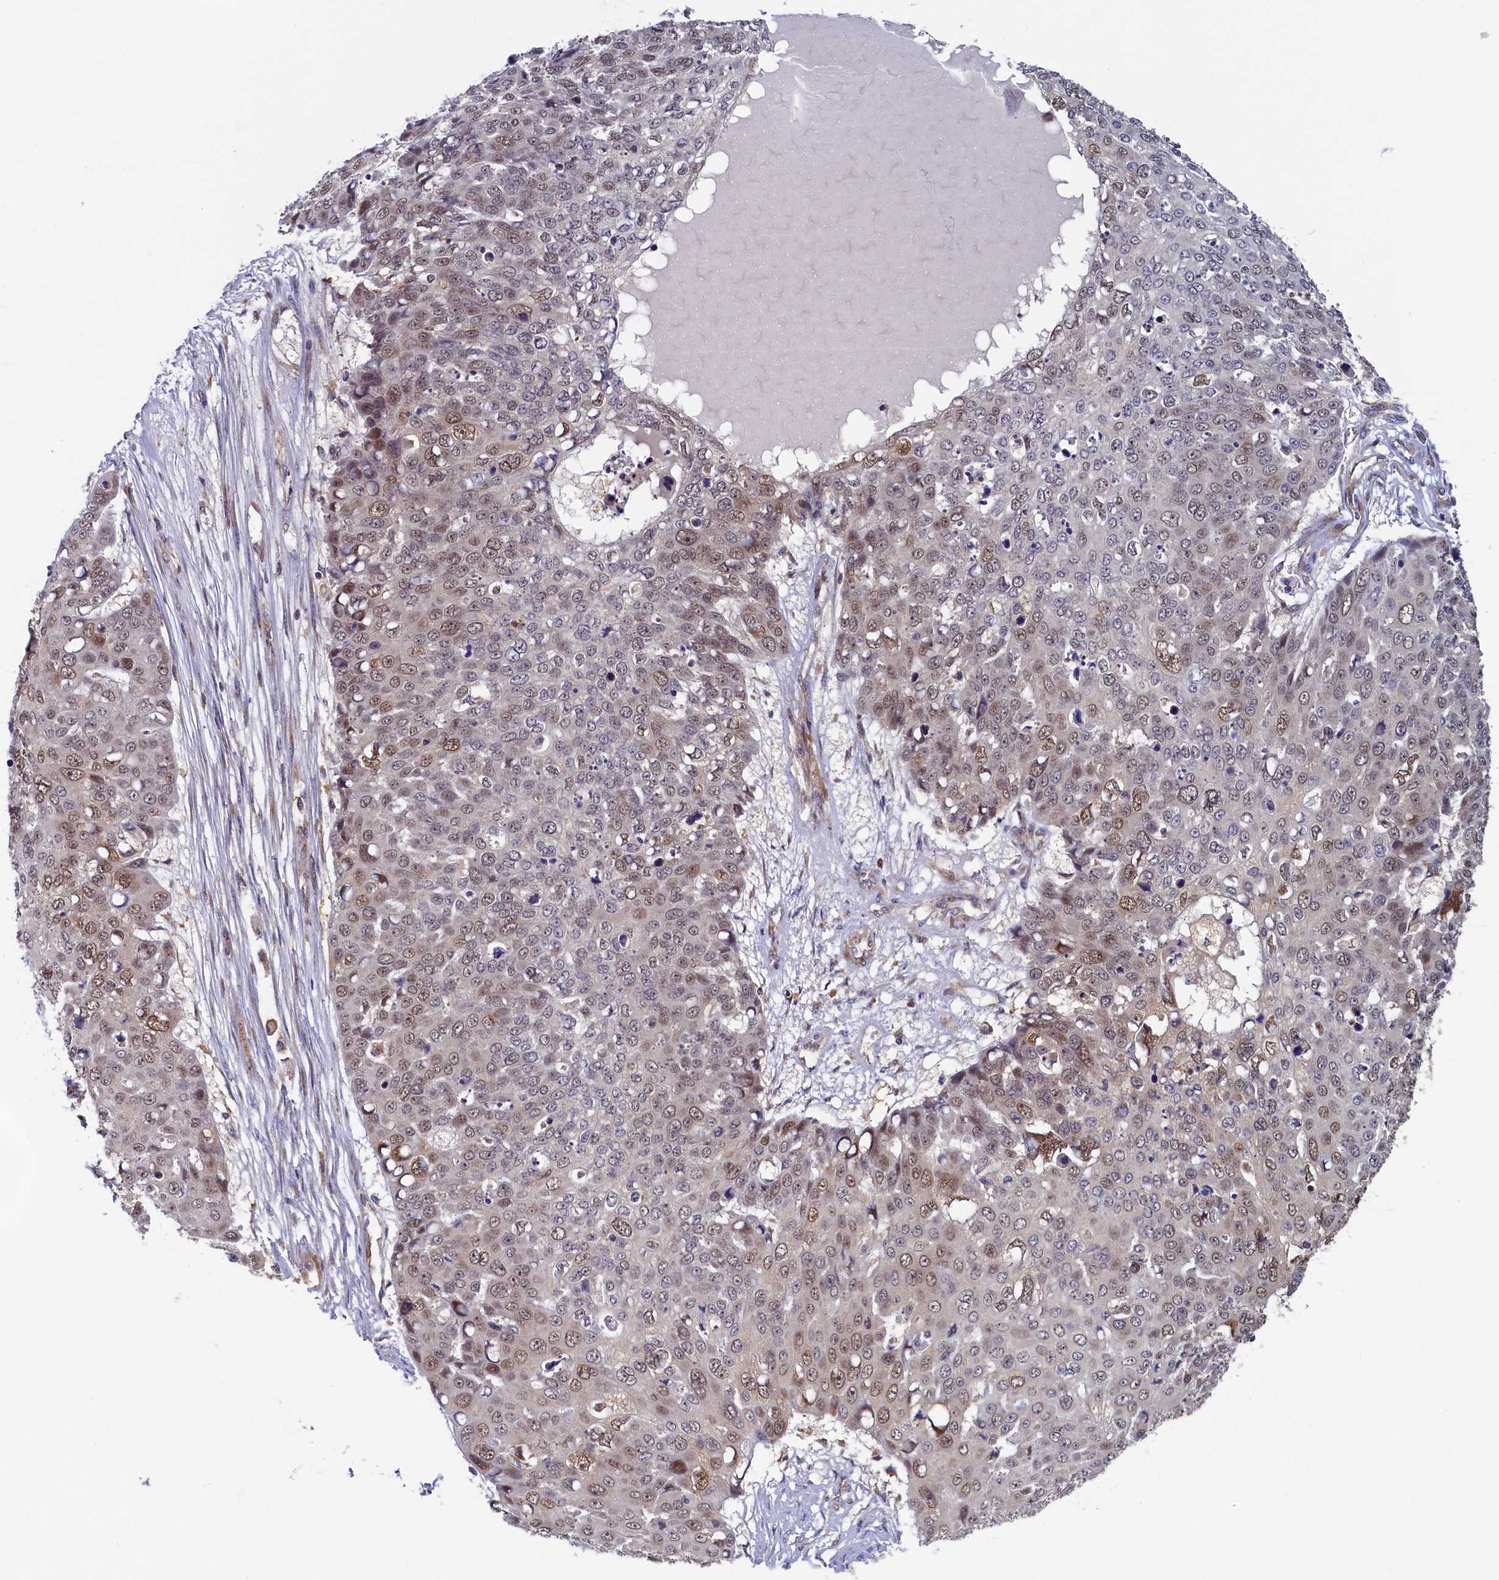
{"staining": {"intensity": "moderate", "quantity": "<25%", "location": "nuclear"}, "tissue": "skin cancer", "cell_type": "Tumor cells", "image_type": "cancer", "snomed": [{"axis": "morphology", "description": "Squamous cell carcinoma, NOS"}, {"axis": "topography", "description": "Skin"}], "caption": "High-magnification brightfield microscopy of skin cancer stained with DAB (brown) and counterstained with hematoxylin (blue). tumor cells exhibit moderate nuclear expression is identified in approximately<25% of cells.", "gene": "STX12", "patient": {"sex": "male", "age": 71}}